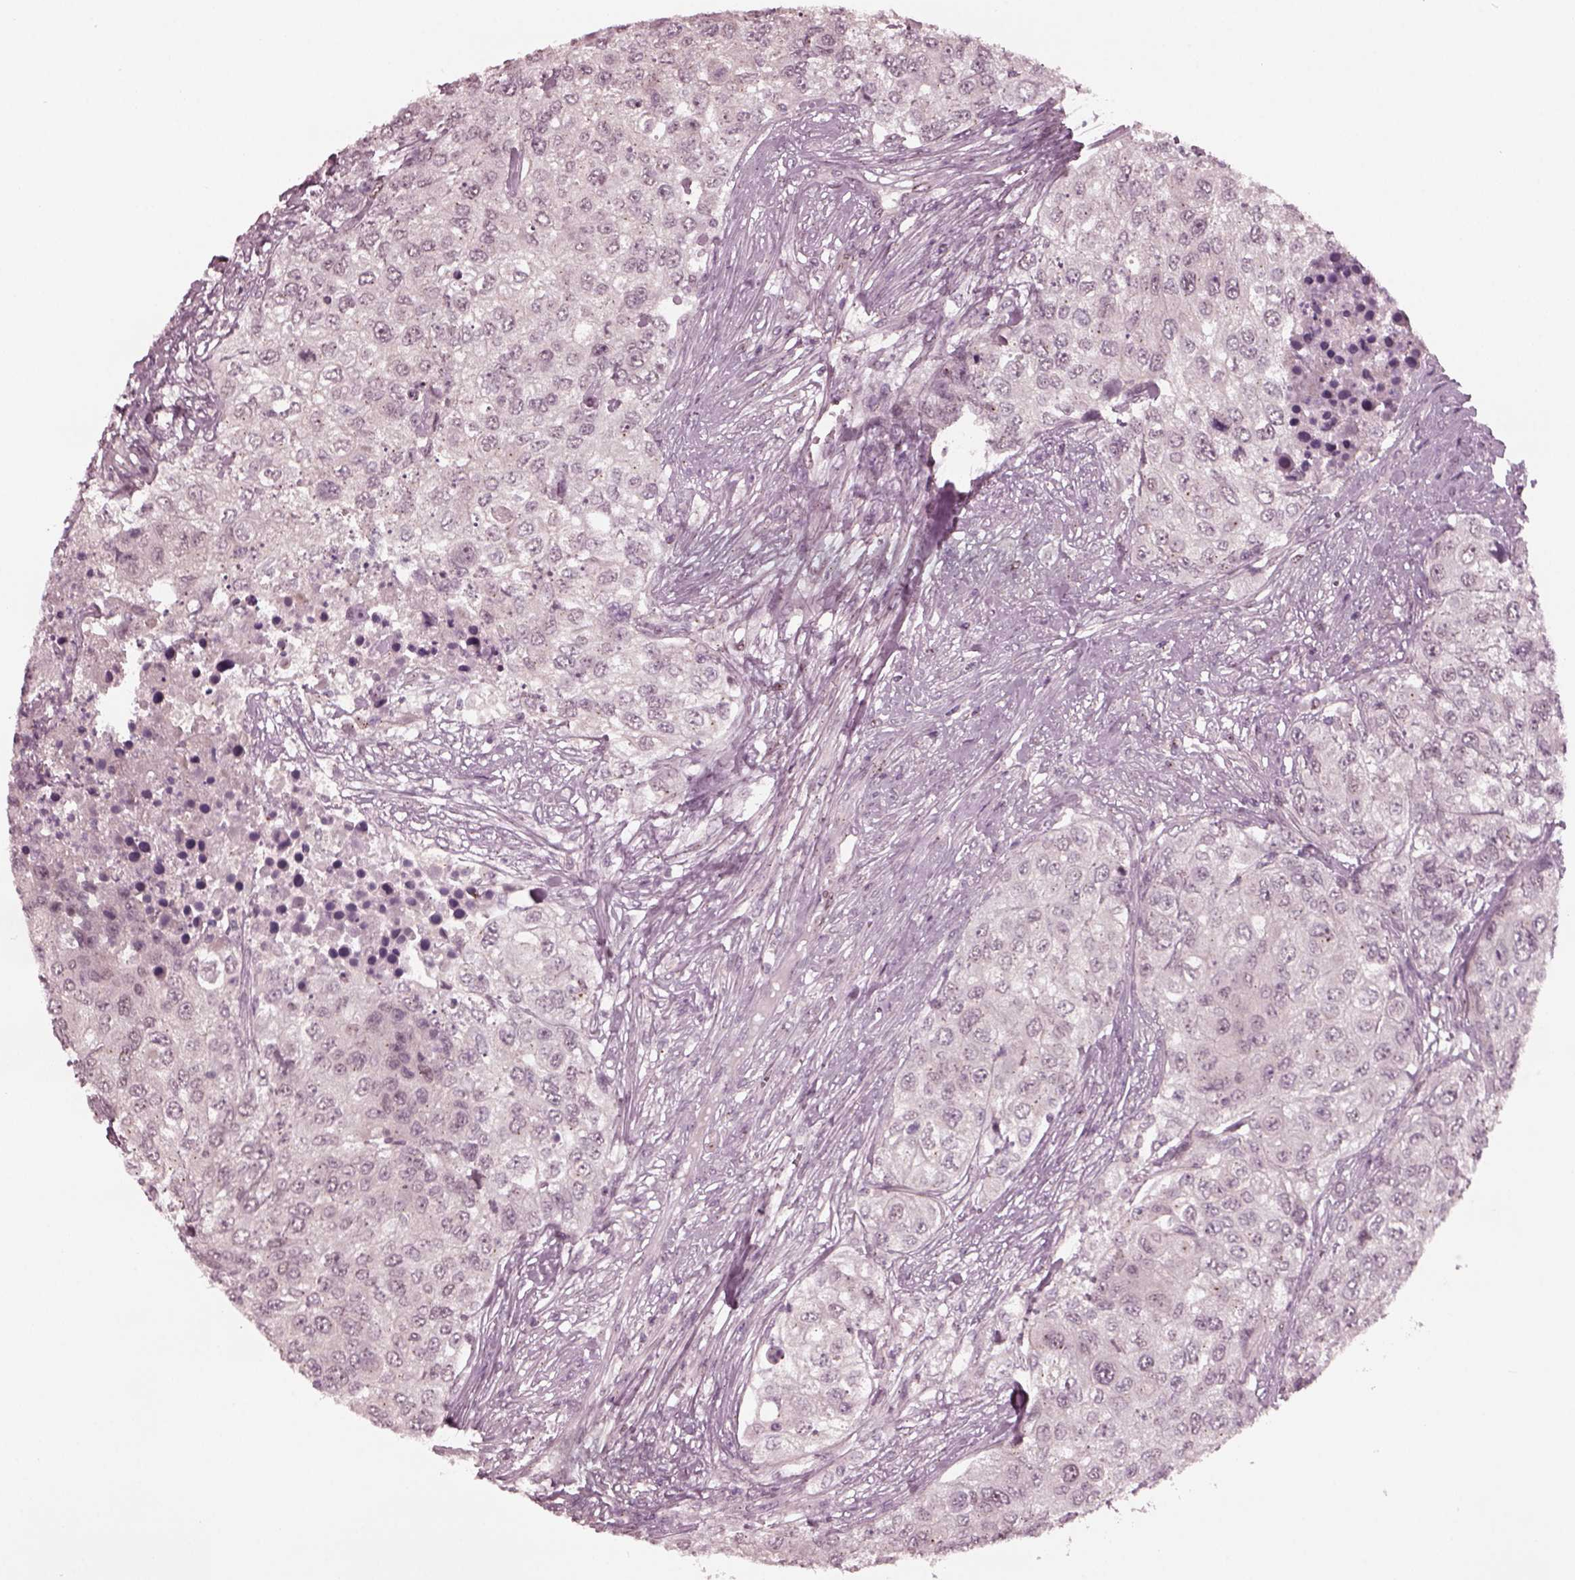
{"staining": {"intensity": "negative", "quantity": "none", "location": "none"}, "tissue": "urothelial cancer", "cell_type": "Tumor cells", "image_type": "cancer", "snomed": [{"axis": "morphology", "description": "Urothelial carcinoma, High grade"}, {"axis": "topography", "description": "Urinary bladder"}], "caption": "This is an immunohistochemistry micrograph of human urothelial carcinoma (high-grade). There is no staining in tumor cells.", "gene": "SAXO1", "patient": {"sex": "female", "age": 78}}